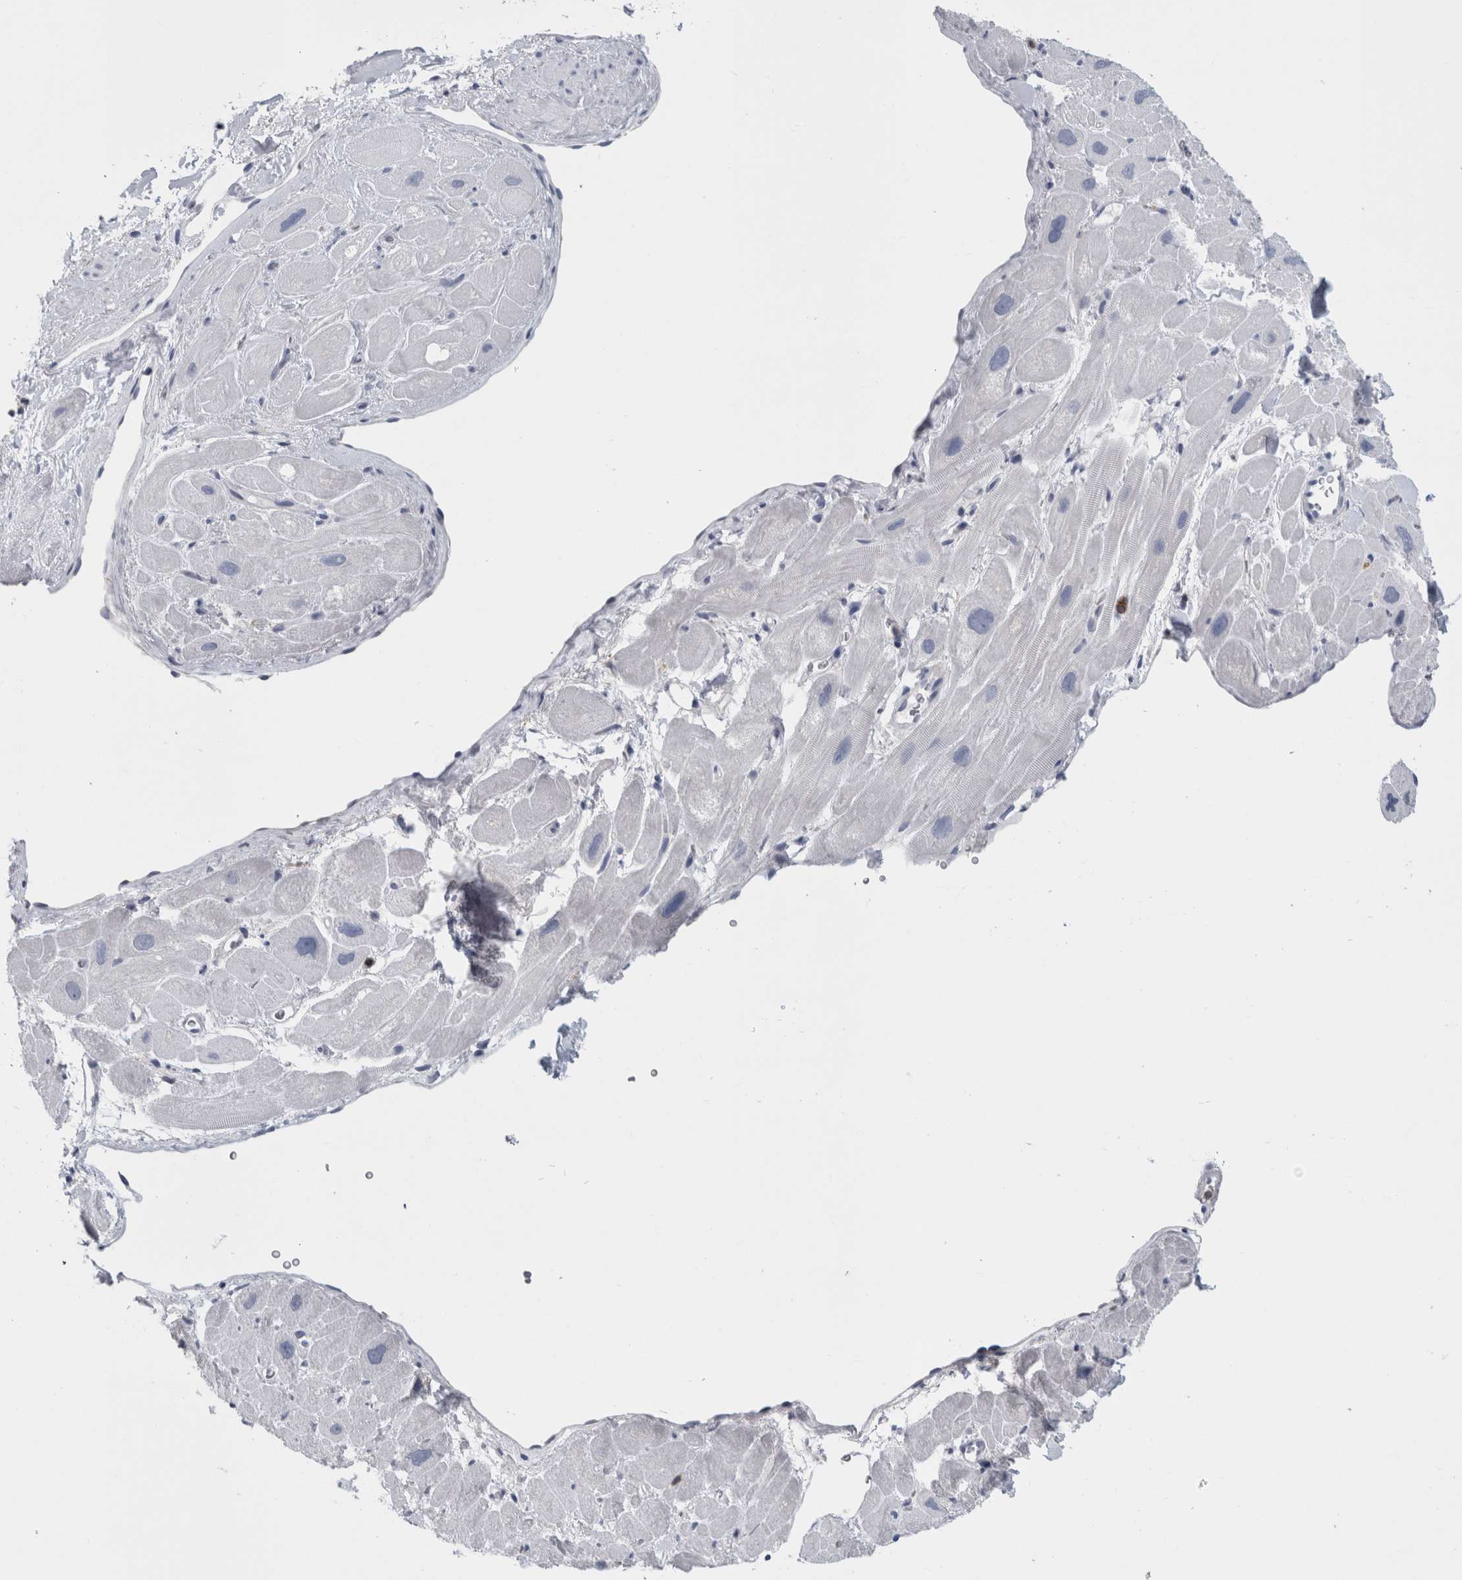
{"staining": {"intensity": "negative", "quantity": "none", "location": "none"}, "tissue": "heart muscle", "cell_type": "Cardiomyocytes", "image_type": "normal", "snomed": [{"axis": "morphology", "description": "Normal tissue, NOS"}, {"axis": "topography", "description": "Heart"}], "caption": "Photomicrograph shows no protein positivity in cardiomyocytes of benign heart muscle.", "gene": "ANKFY1", "patient": {"sex": "male", "age": 49}}